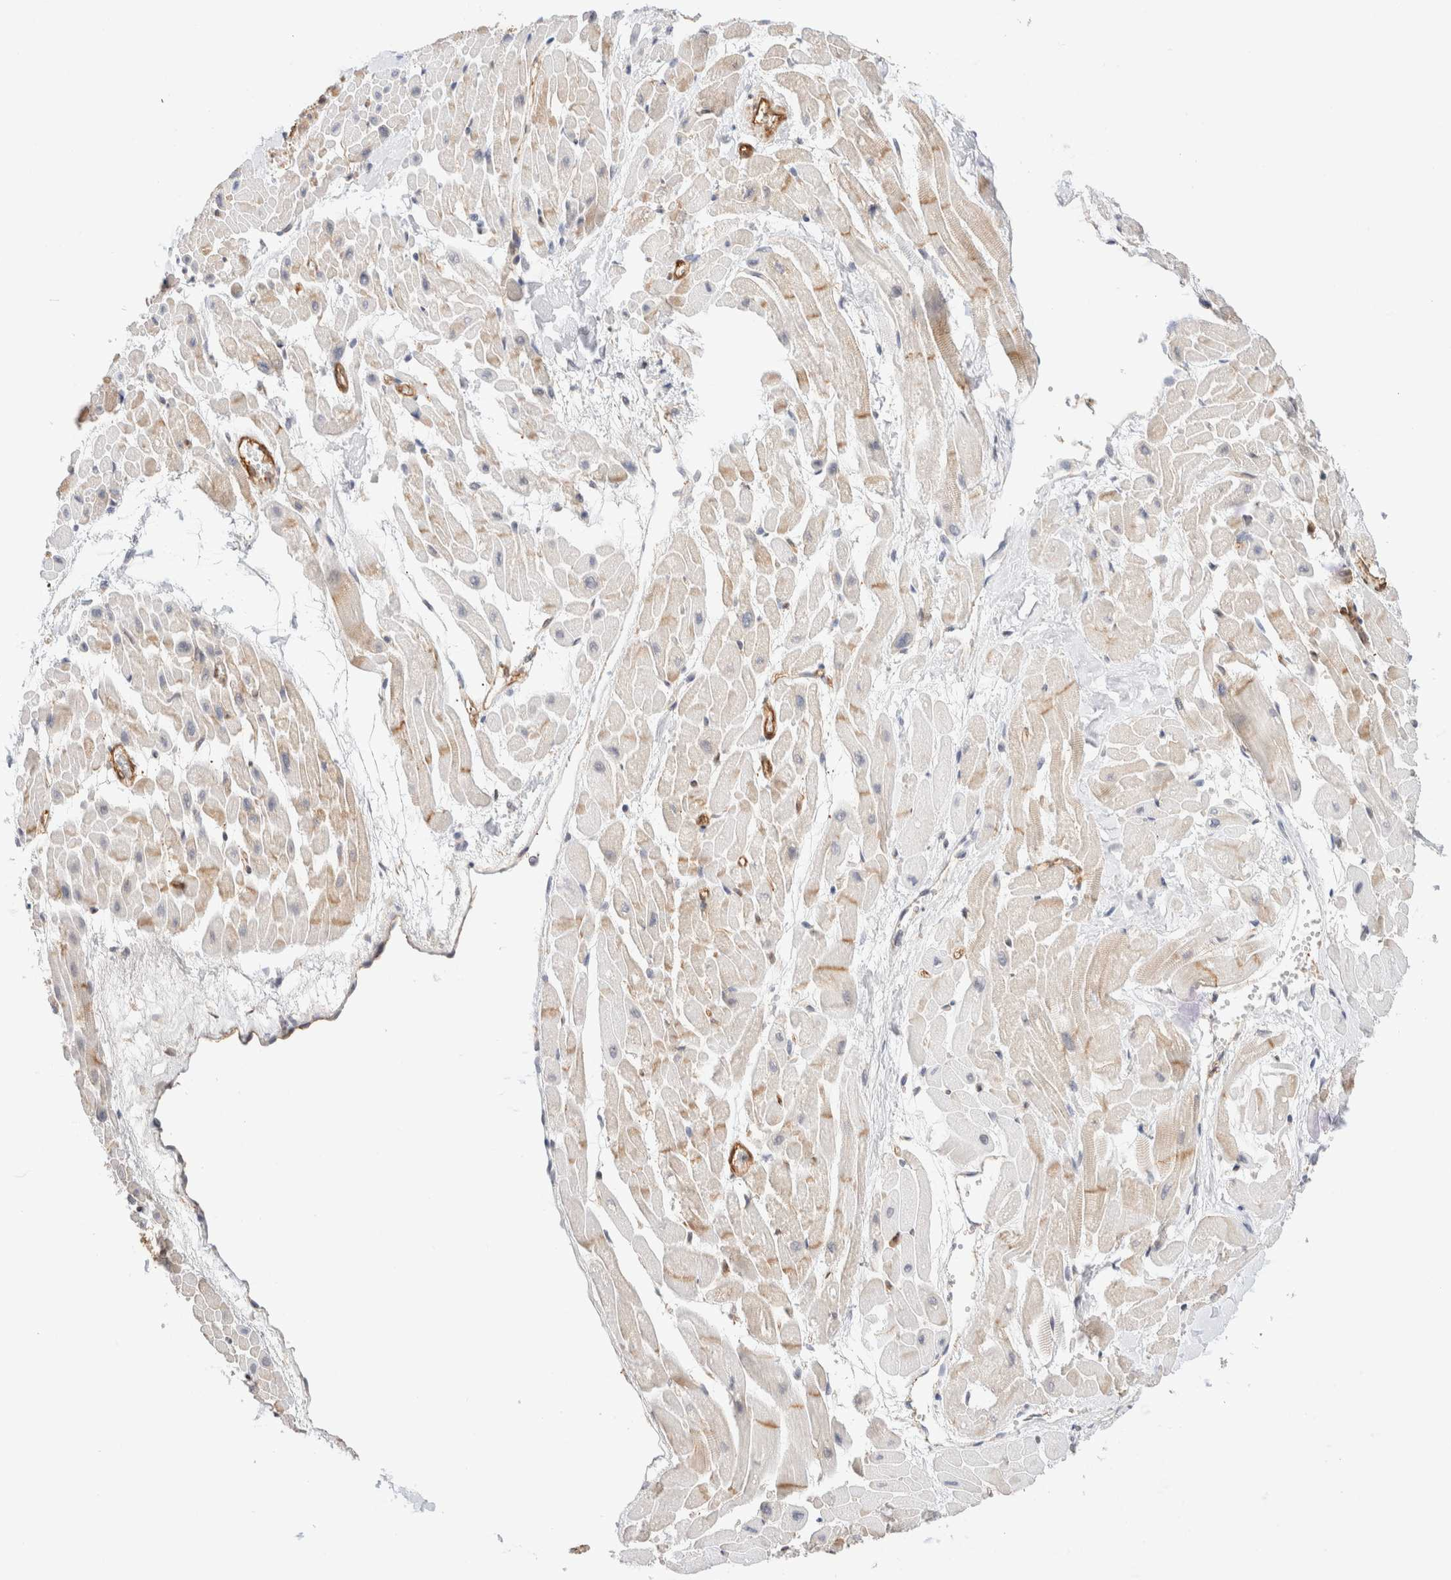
{"staining": {"intensity": "weak", "quantity": "<25%", "location": "cytoplasmic/membranous"}, "tissue": "heart muscle", "cell_type": "Cardiomyocytes", "image_type": "normal", "snomed": [{"axis": "morphology", "description": "Normal tissue, NOS"}, {"axis": "topography", "description": "Heart"}], "caption": "Image shows no significant protein positivity in cardiomyocytes of normal heart muscle. The staining was performed using DAB (3,3'-diaminobenzidine) to visualize the protein expression in brown, while the nuclei were stained in blue with hematoxylin (Magnification: 20x).", "gene": "LMCD1", "patient": {"sex": "male", "age": 45}}